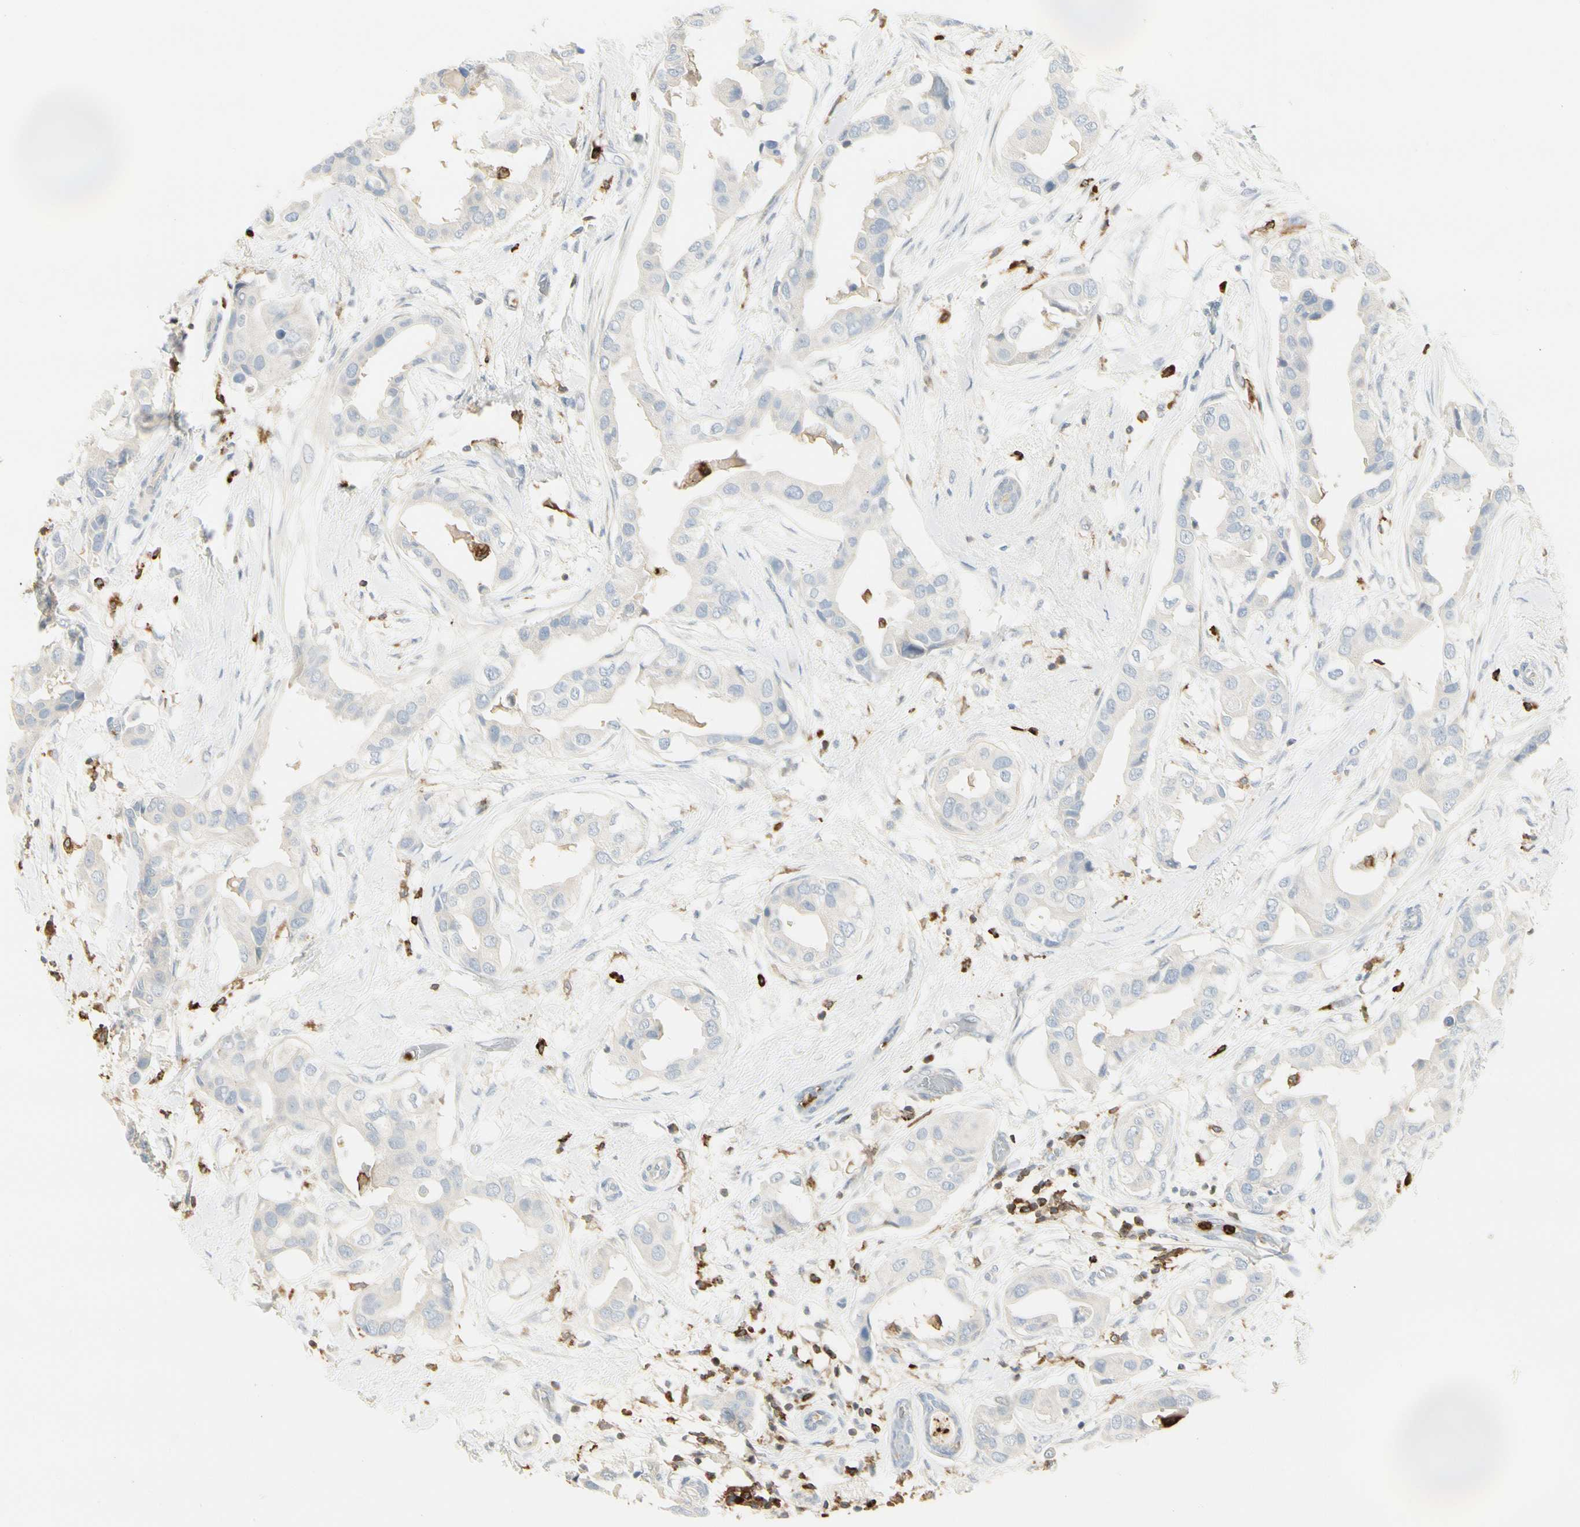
{"staining": {"intensity": "negative", "quantity": "none", "location": "none"}, "tissue": "breast cancer", "cell_type": "Tumor cells", "image_type": "cancer", "snomed": [{"axis": "morphology", "description": "Duct carcinoma"}, {"axis": "topography", "description": "Breast"}], "caption": "Breast cancer (intraductal carcinoma) stained for a protein using IHC displays no positivity tumor cells.", "gene": "ITGB2", "patient": {"sex": "female", "age": 40}}